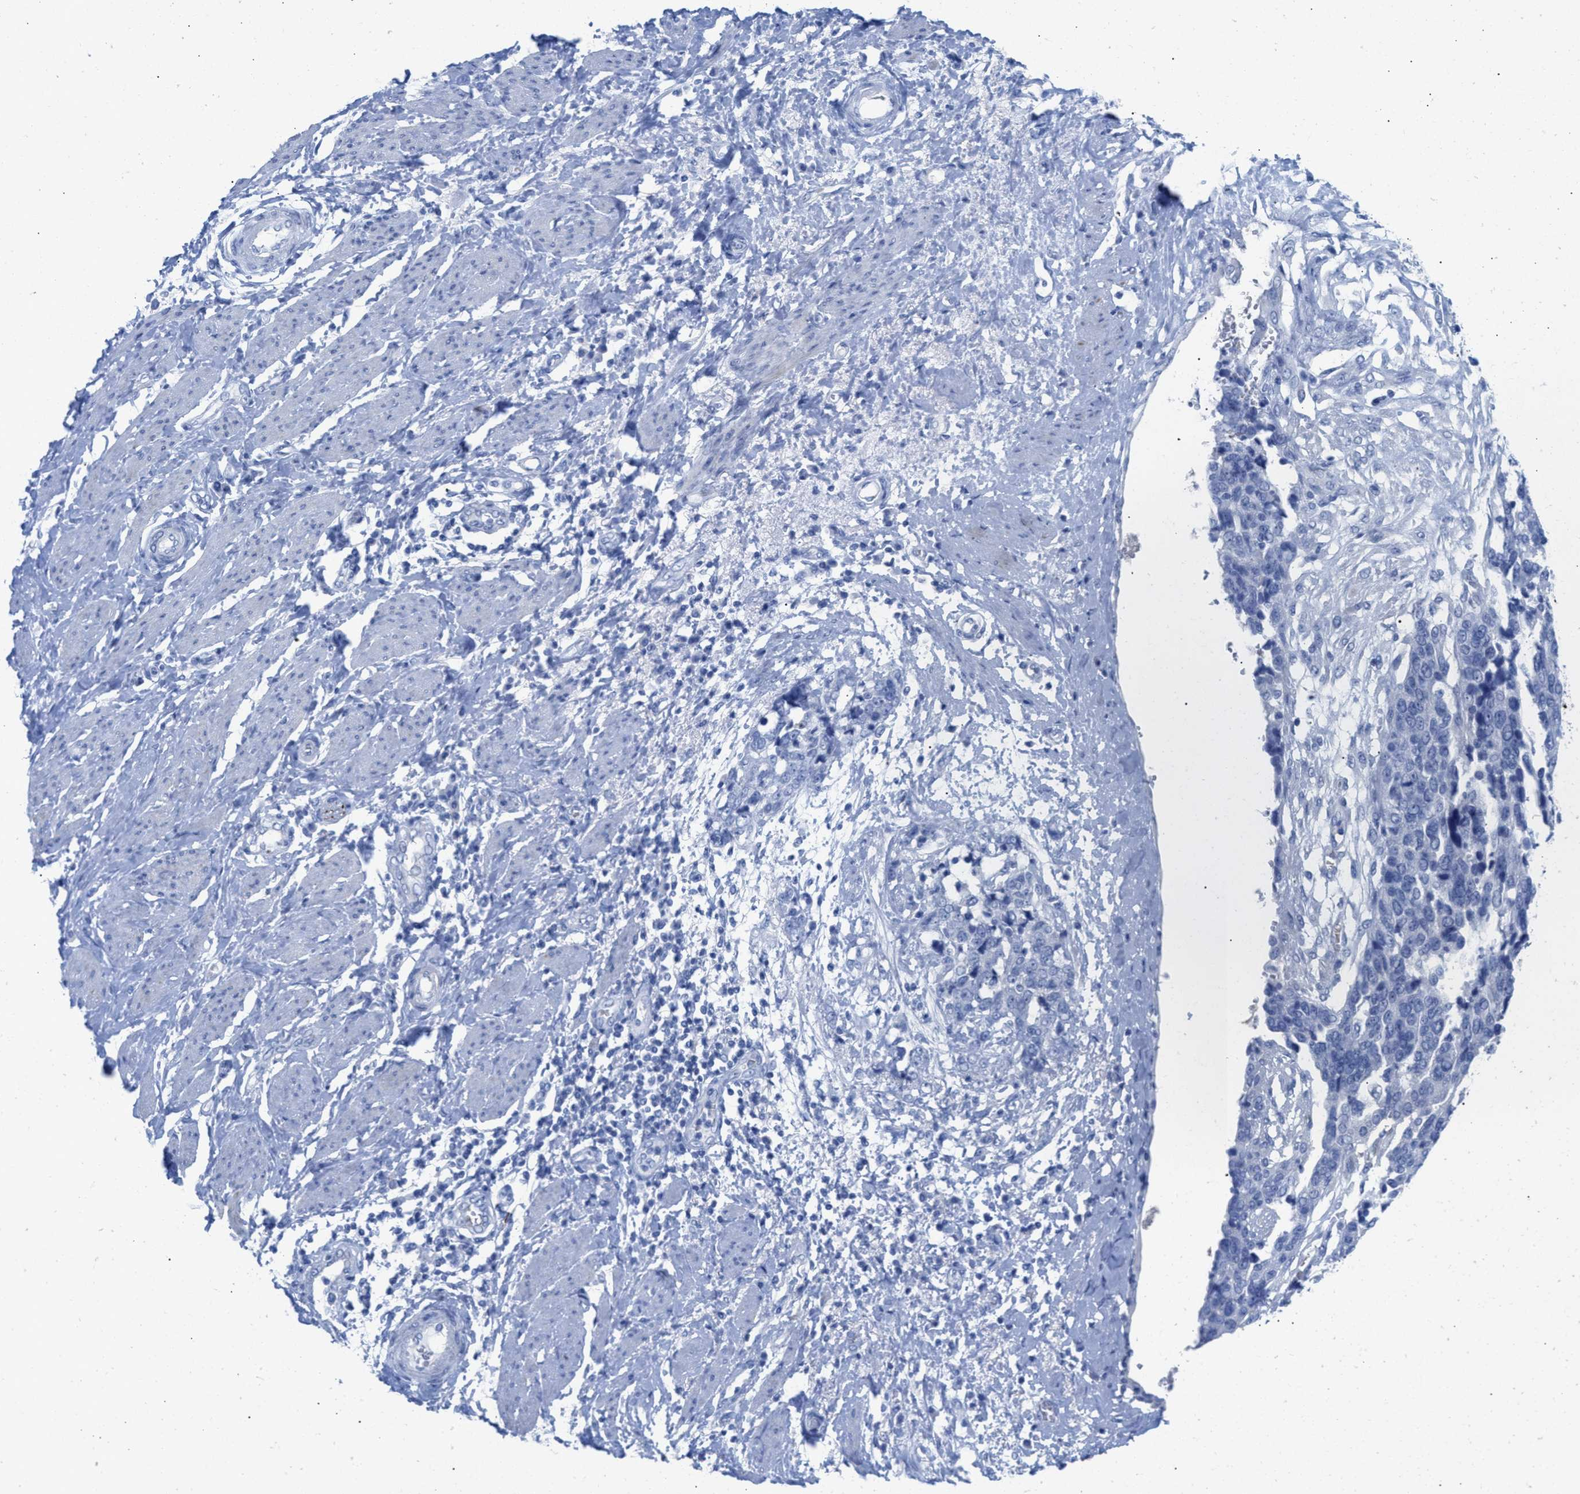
{"staining": {"intensity": "negative", "quantity": "none", "location": "none"}, "tissue": "ovarian cancer", "cell_type": "Tumor cells", "image_type": "cancer", "snomed": [{"axis": "morphology", "description": "Cystadenocarcinoma, serous, NOS"}, {"axis": "topography", "description": "Ovary"}], "caption": "Ovarian cancer (serous cystadenocarcinoma) was stained to show a protein in brown. There is no significant expression in tumor cells. (Stains: DAB (3,3'-diaminobenzidine) immunohistochemistry (IHC) with hematoxylin counter stain, Microscopy: brightfield microscopy at high magnification).", "gene": "ANKFN1", "patient": {"sex": "female", "age": 44}}